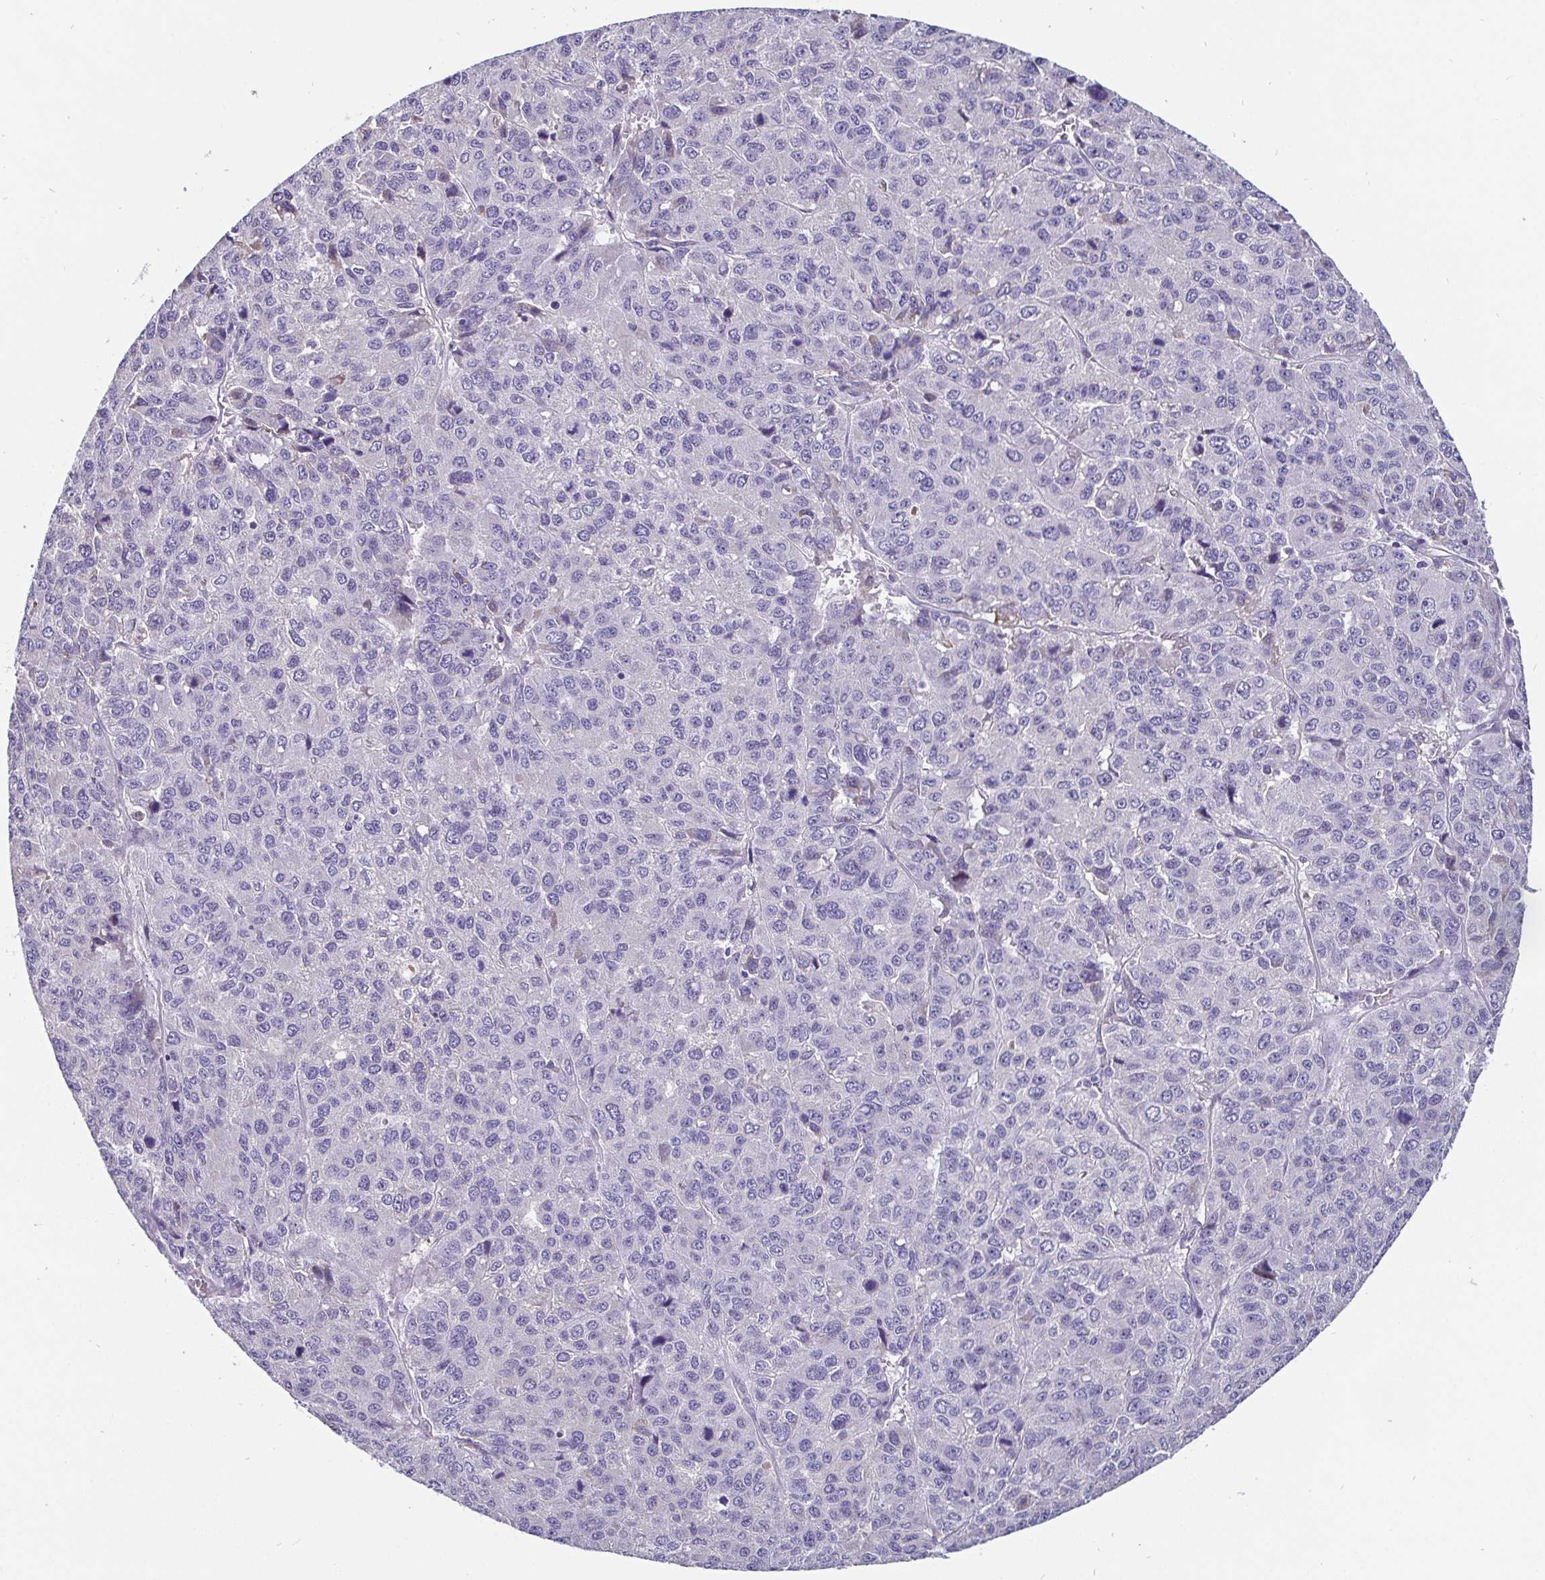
{"staining": {"intensity": "negative", "quantity": "none", "location": "none"}, "tissue": "liver cancer", "cell_type": "Tumor cells", "image_type": "cancer", "snomed": [{"axis": "morphology", "description": "Carcinoma, Hepatocellular, NOS"}, {"axis": "topography", "description": "Liver"}], "caption": "The immunohistochemistry (IHC) image has no significant staining in tumor cells of liver hepatocellular carcinoma tissue.", "gene": "ADAMTS6", "patient": {"sex": "male", "age": 69}}